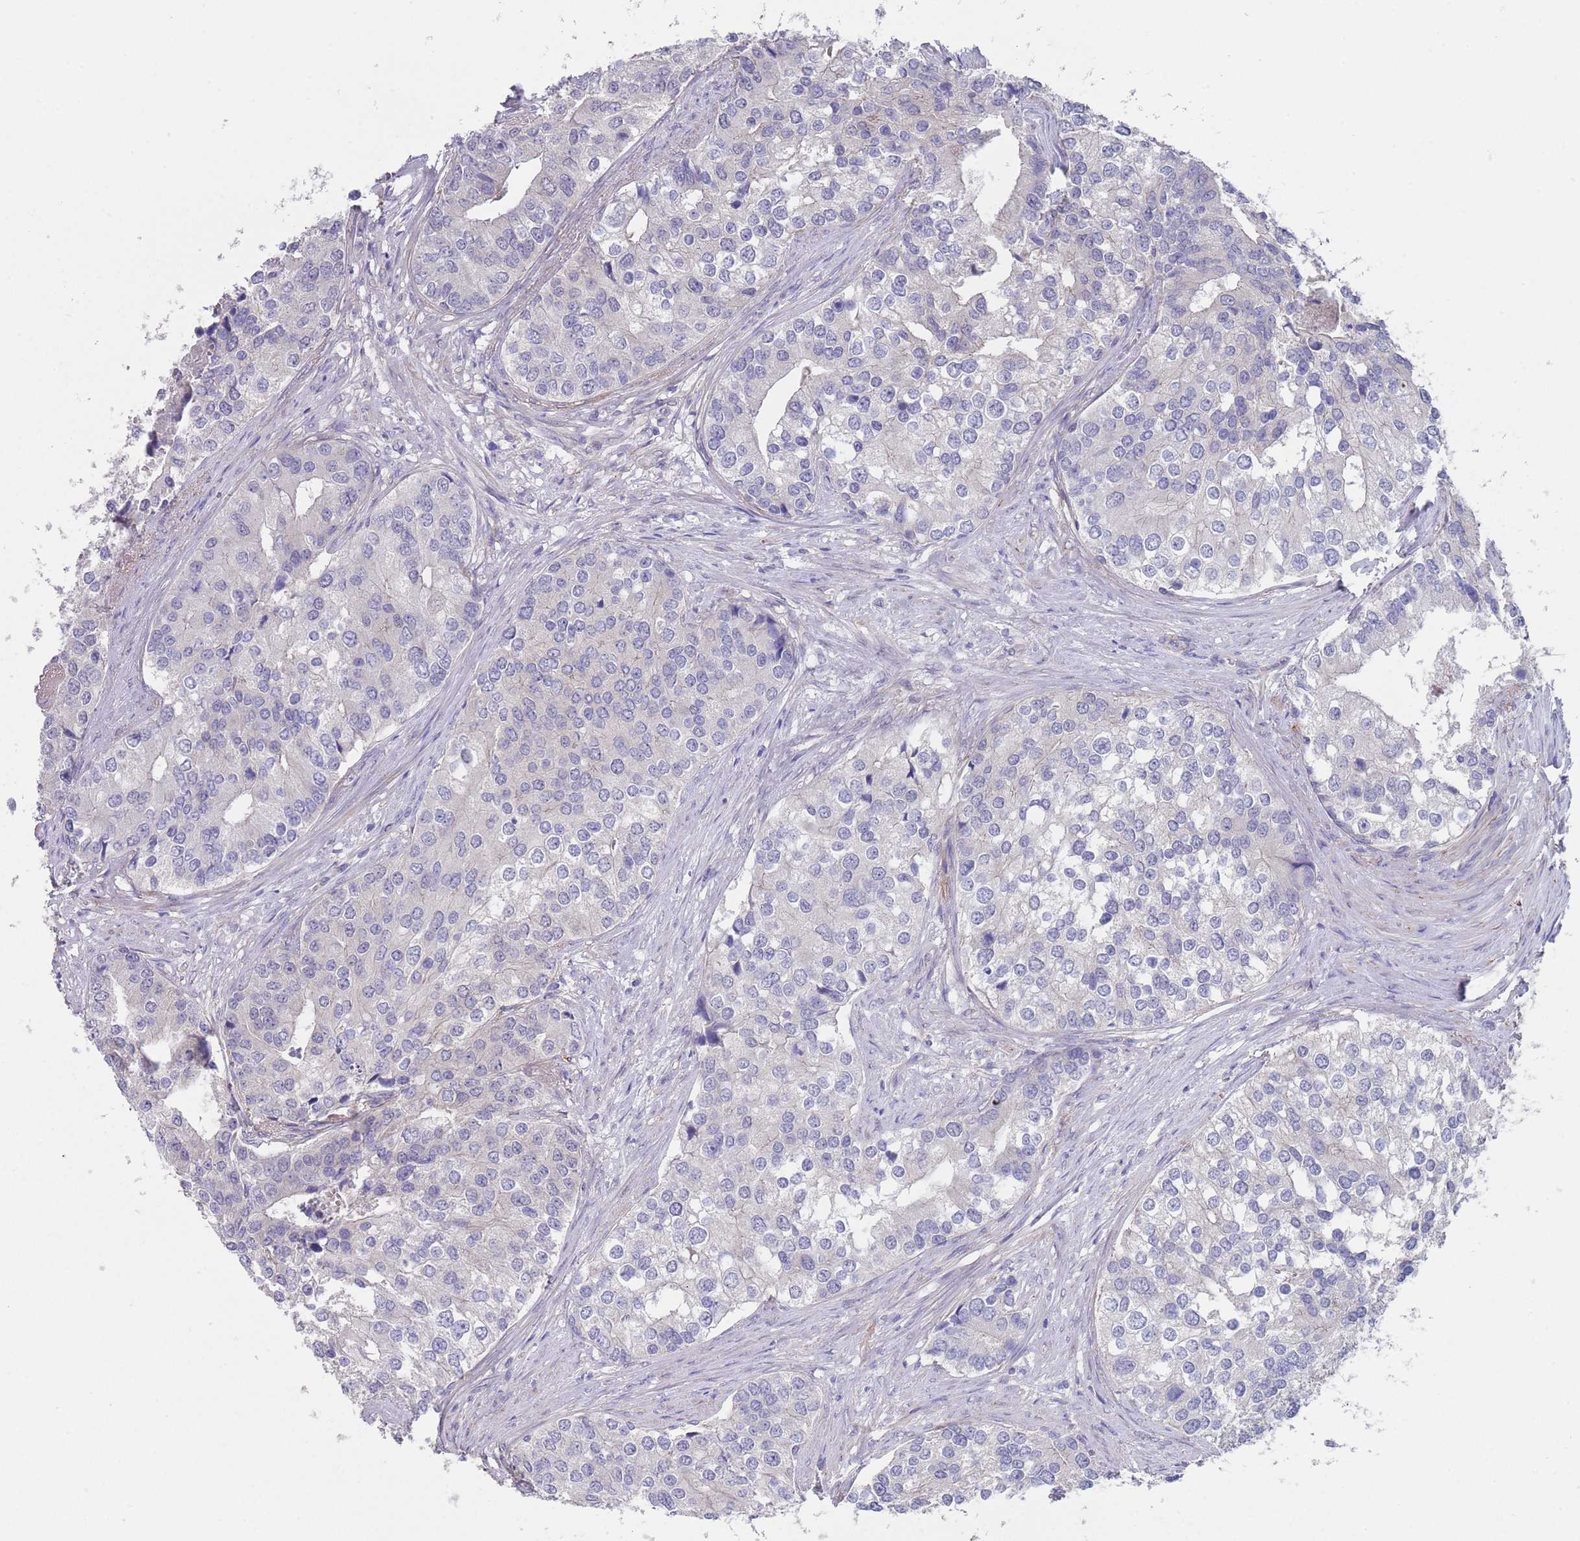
{"staining": {"intensity": "negative", "quantity": "none", "location": "none"}, "tissue": "prostate cancer", "cell_type": "Tumor cells", "image_type": "cancer", "snomed": [{"axis": "morphology", "description": "Adenocarcinoma, High grade"}, {"axis": "topography", "description": "Prostate"}], "caption": "A photomicrograph of adenocarcinoma (high-grade) (prostate) stained for a protein exhibits no brown staining in tumor cells.", "gene": "RNF169", "patient": {"sex": "male", "age": 62}}